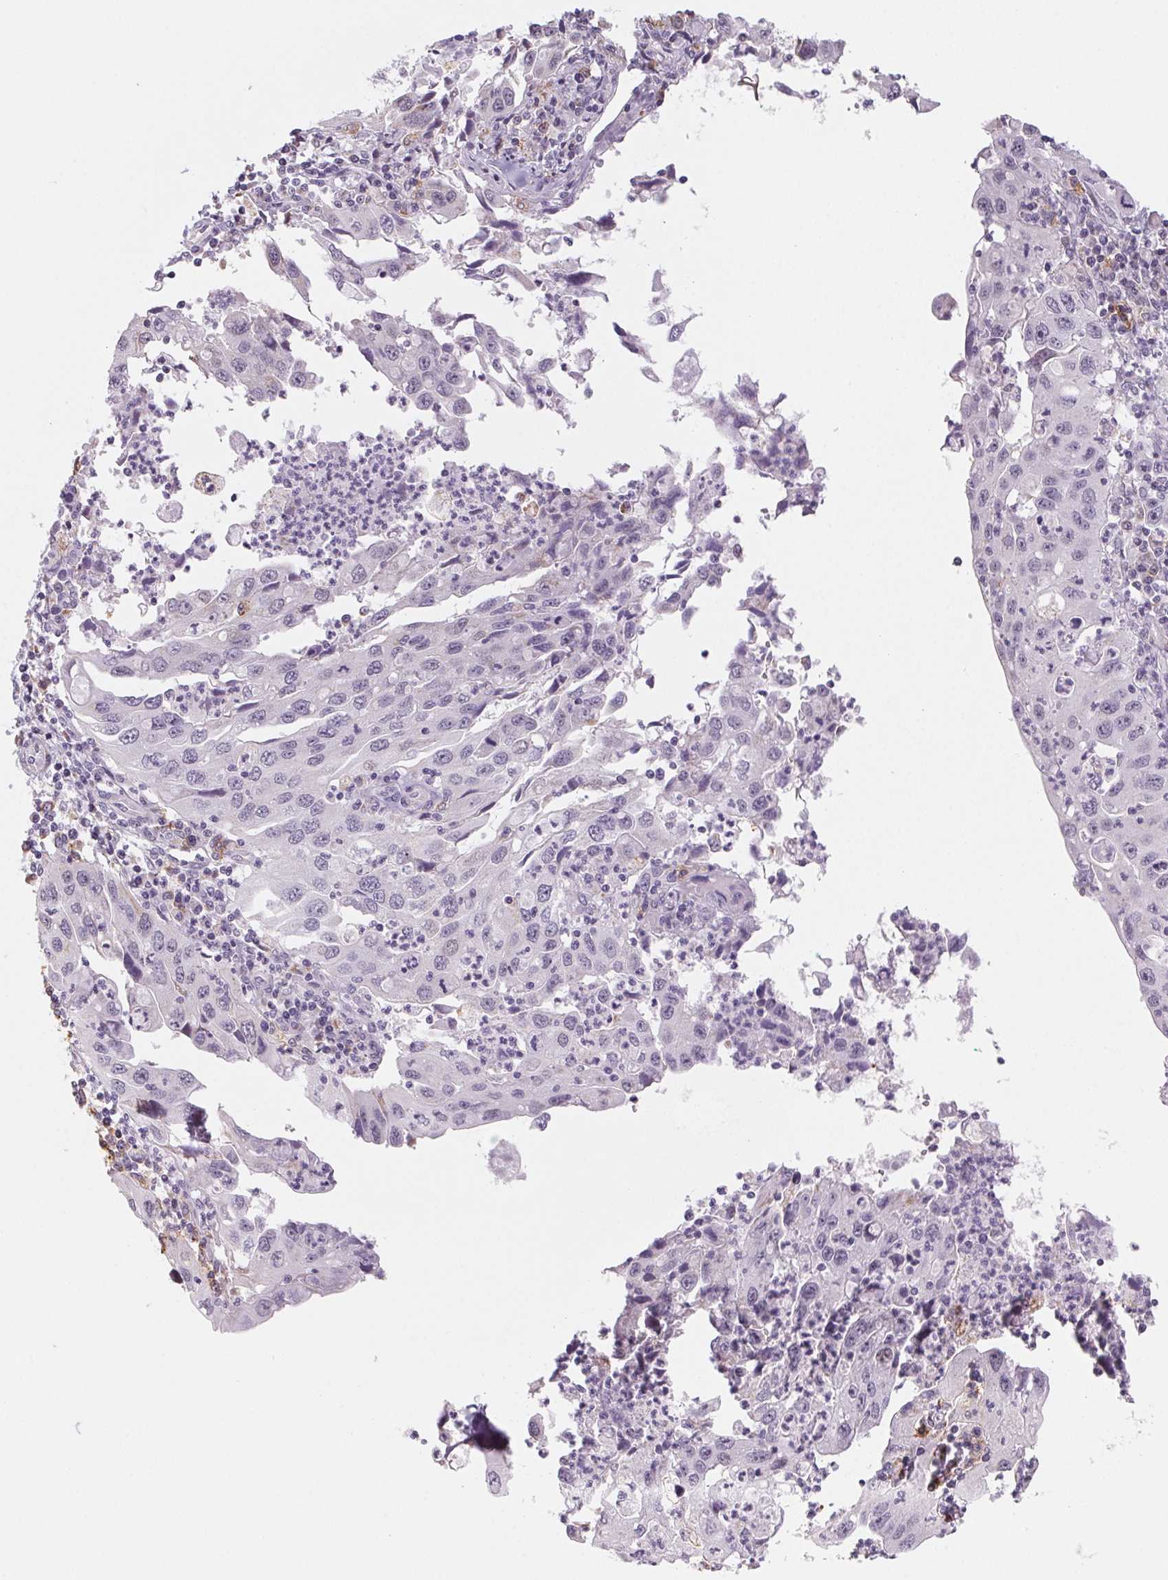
{"staining": {"intensity": "negative", "quantity": "none", "location": "none"}, "tissue": "endometrial cancer", "cell_type": "Tumor cells", "image_type": "cancer", "snomed": [{"axis": "morphology", "description": "Adenocarcinoma, NOS"}, {"axis": "topography", "description": "Uterus"}], "caption": "This micrograph is of endometrial adenocarcinoma stained with immunohistochemistry to label a protein in brown with the nuclei are counter-stained blue. There is no expression in tumor cells.", "gene": "PRPH", "patient": {"sex": "female", "age": 62}}